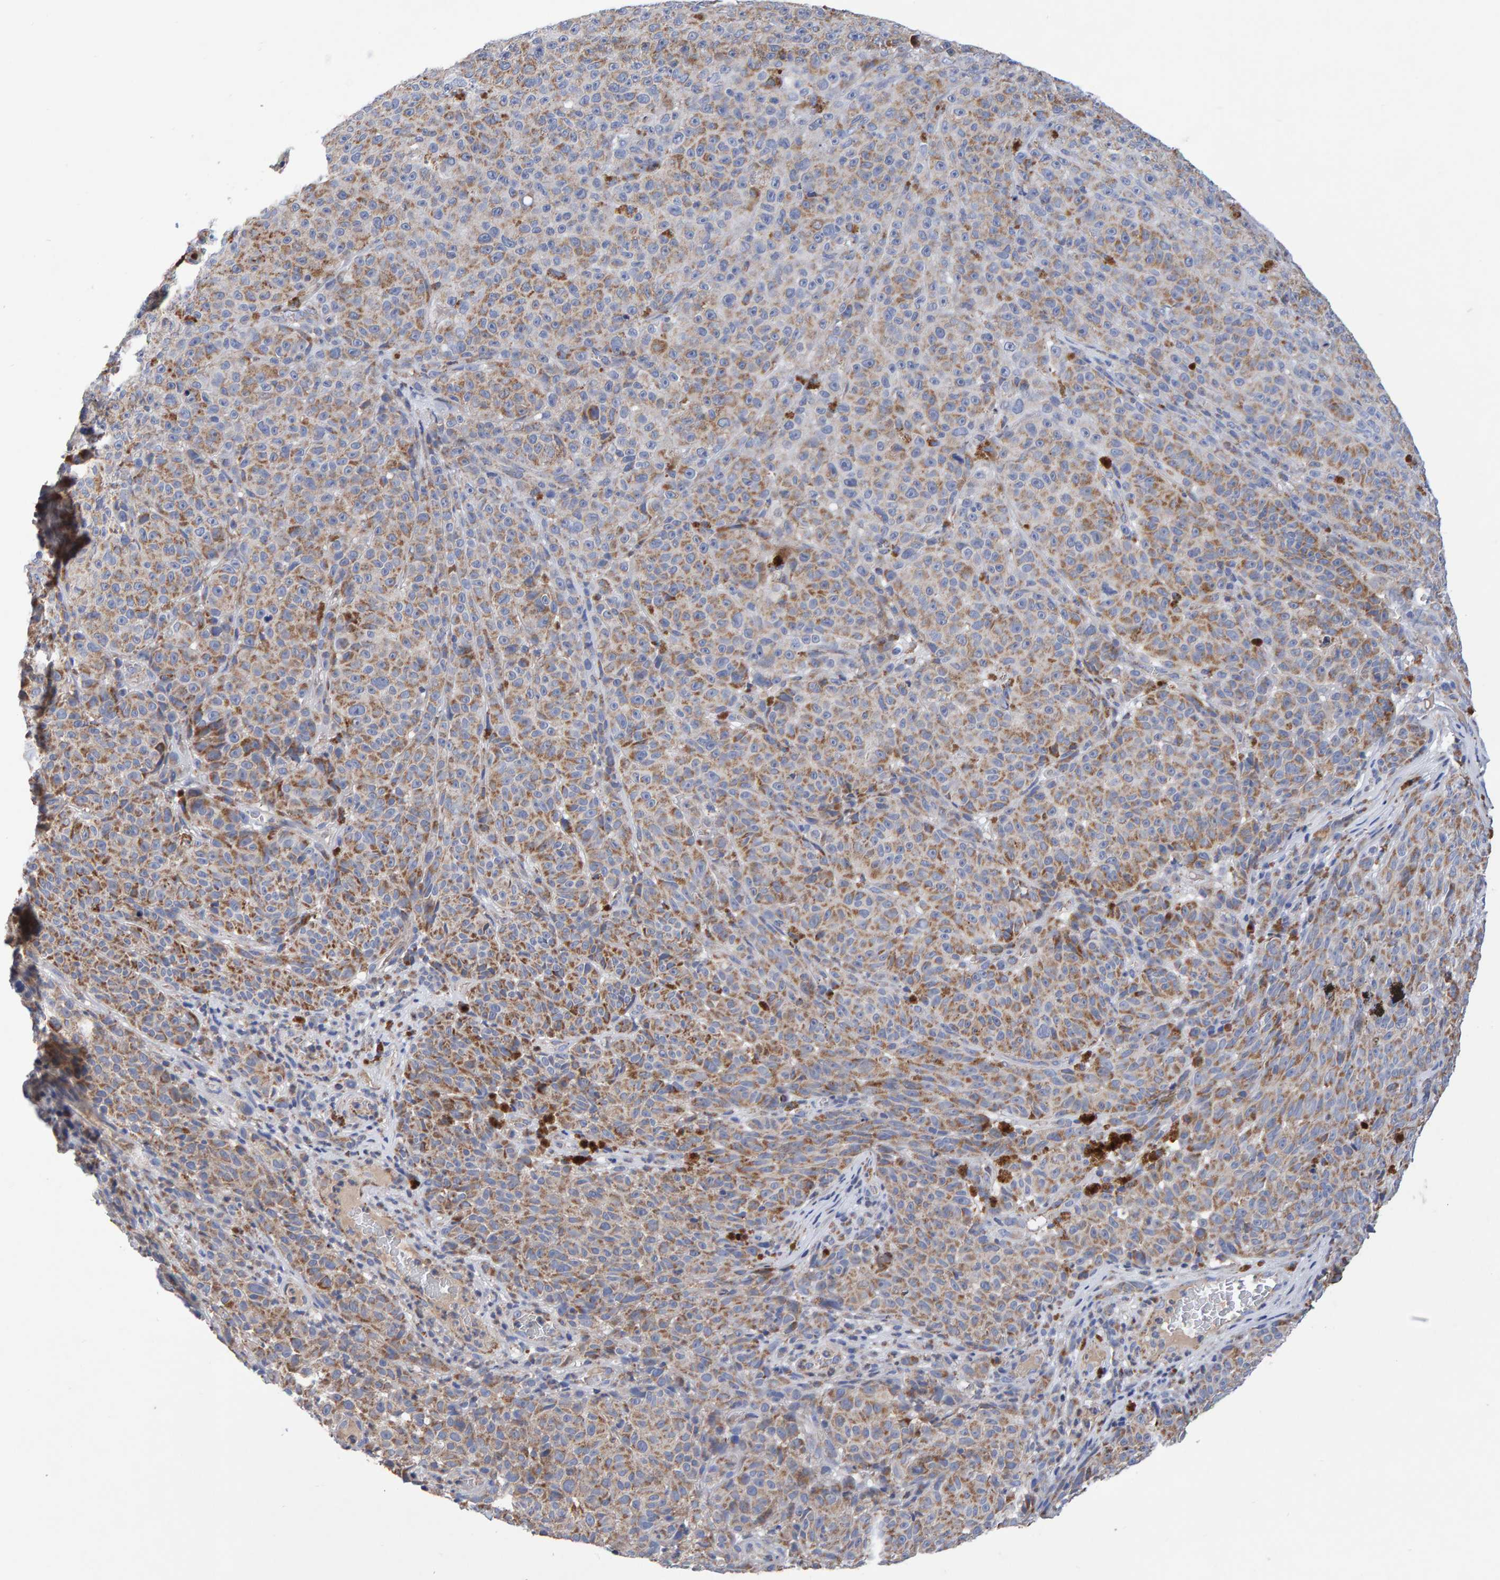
{"staining": {"intensity": "moderate", "quantity": "25%-75%", "location": "cytoplasmic/membranous"}, "tissue": "melanoma", "cell_type": "Tumor cells", "image_type": "cancer", "snomed": [{"axis": "morphology", "description": "Malignant melanoma, NOS"}, {"axis": "topography", "description": "Skin"}], "caption": "Immunohistochemical staining of human malignant melanoma exhibits moderate cytoplasmic/membranous protein expression in about 25%-75% of tumor cells. (DAB (3,3'-diaminobenzidine) = brown stain, brightfield microscopy at high magnification).", "gene": "EFR3A", "patient": {"sex": "female", "age": 82}}